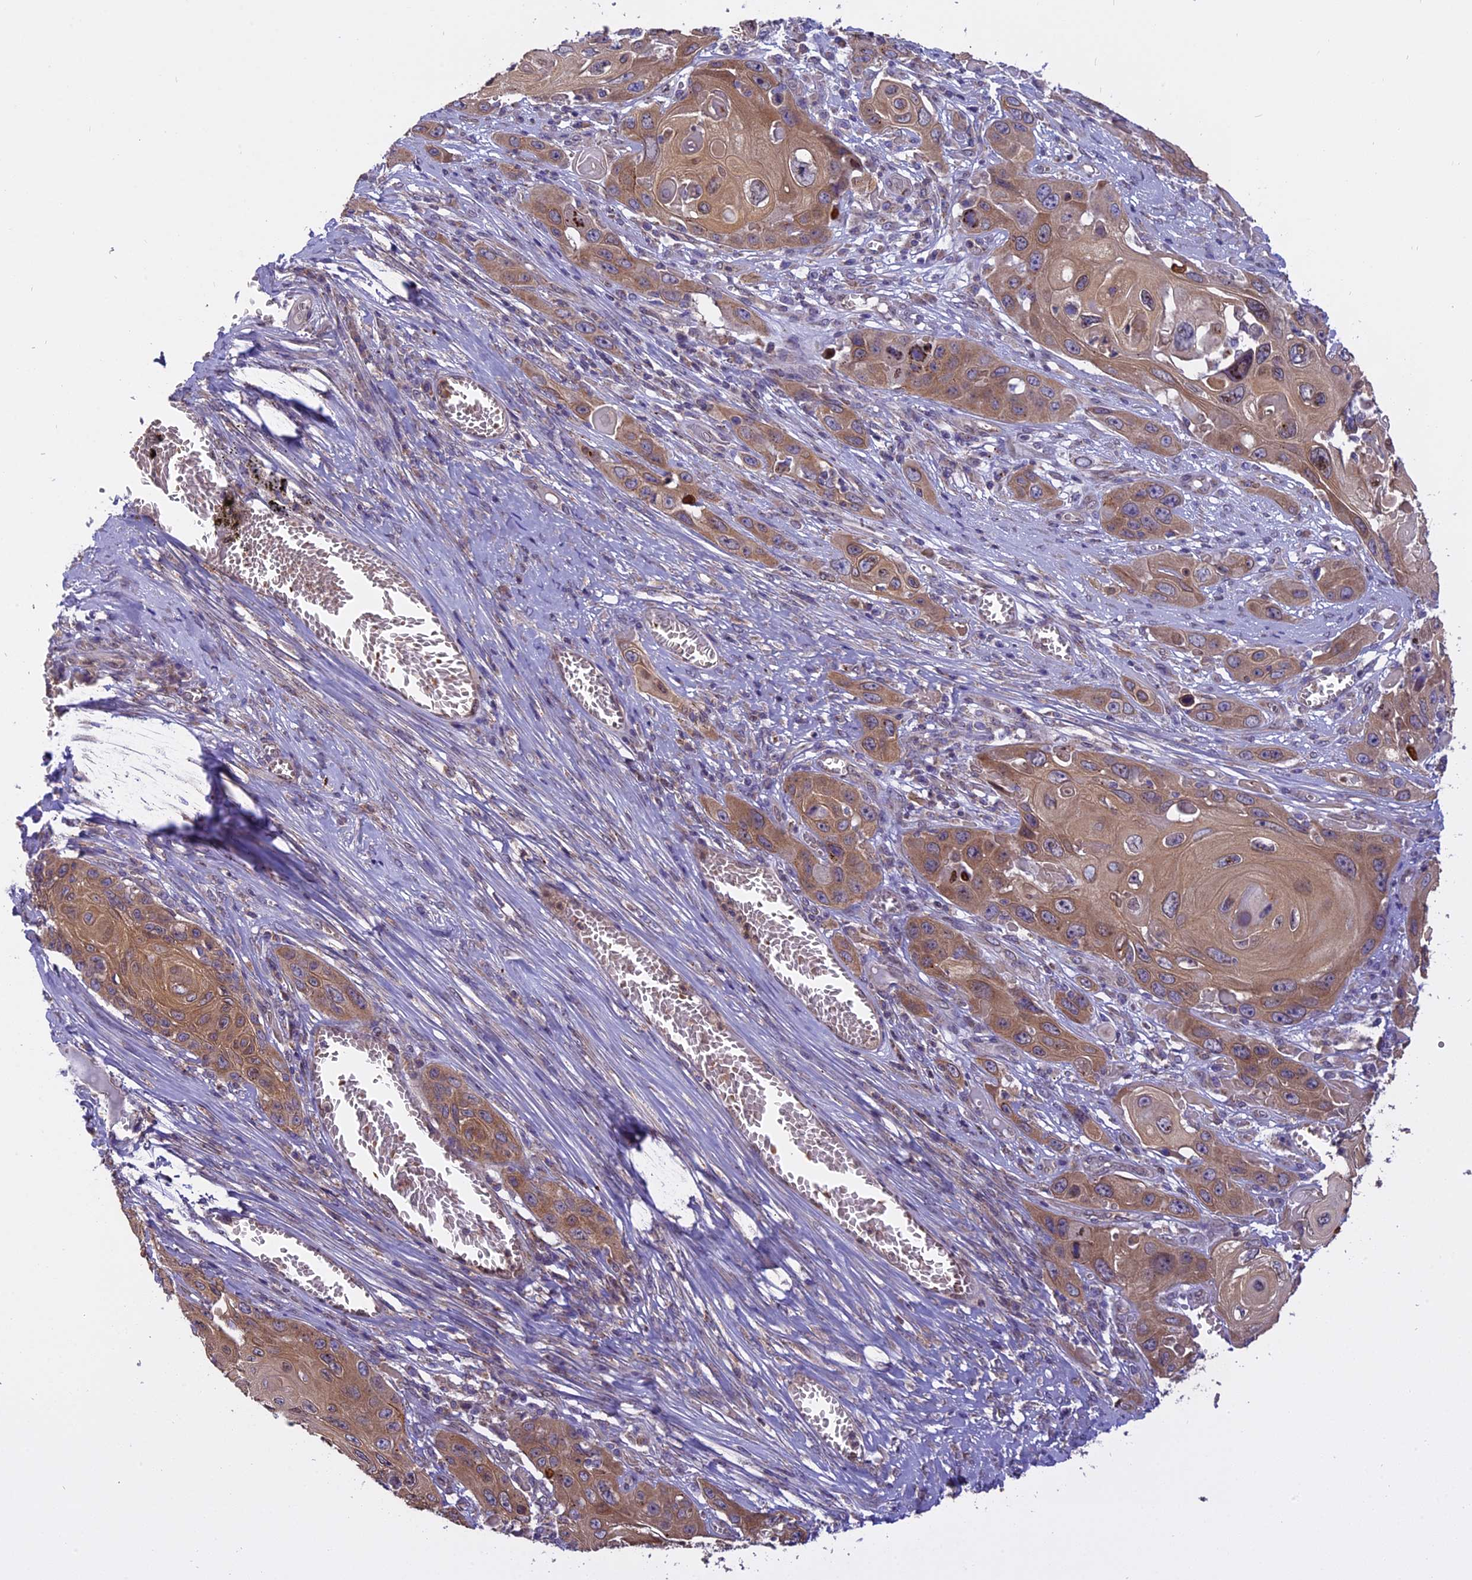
{"staining": {"intensity": "moderate", "quantity": ">75%", "location": "cytoplasmic/membranous"}, "tissue": "skin cancer", "cell_type": "Tumor cells", "image_type": "cancer", "snomed": [{"axis": "morphology", "description": "Squamous cell carcinoma, NOS"}, {"axis": "topography", "description": "Skin"}], "caption": "Immunohistochemical staining of human skin squamous cell carcinoma reveals medium levels of moderate cytoplasmic/membranous protein positivity in approximately >75% of tumor cells.", "gene": "CHMP2A", "patient": {"sex": "male", "age": 55}}